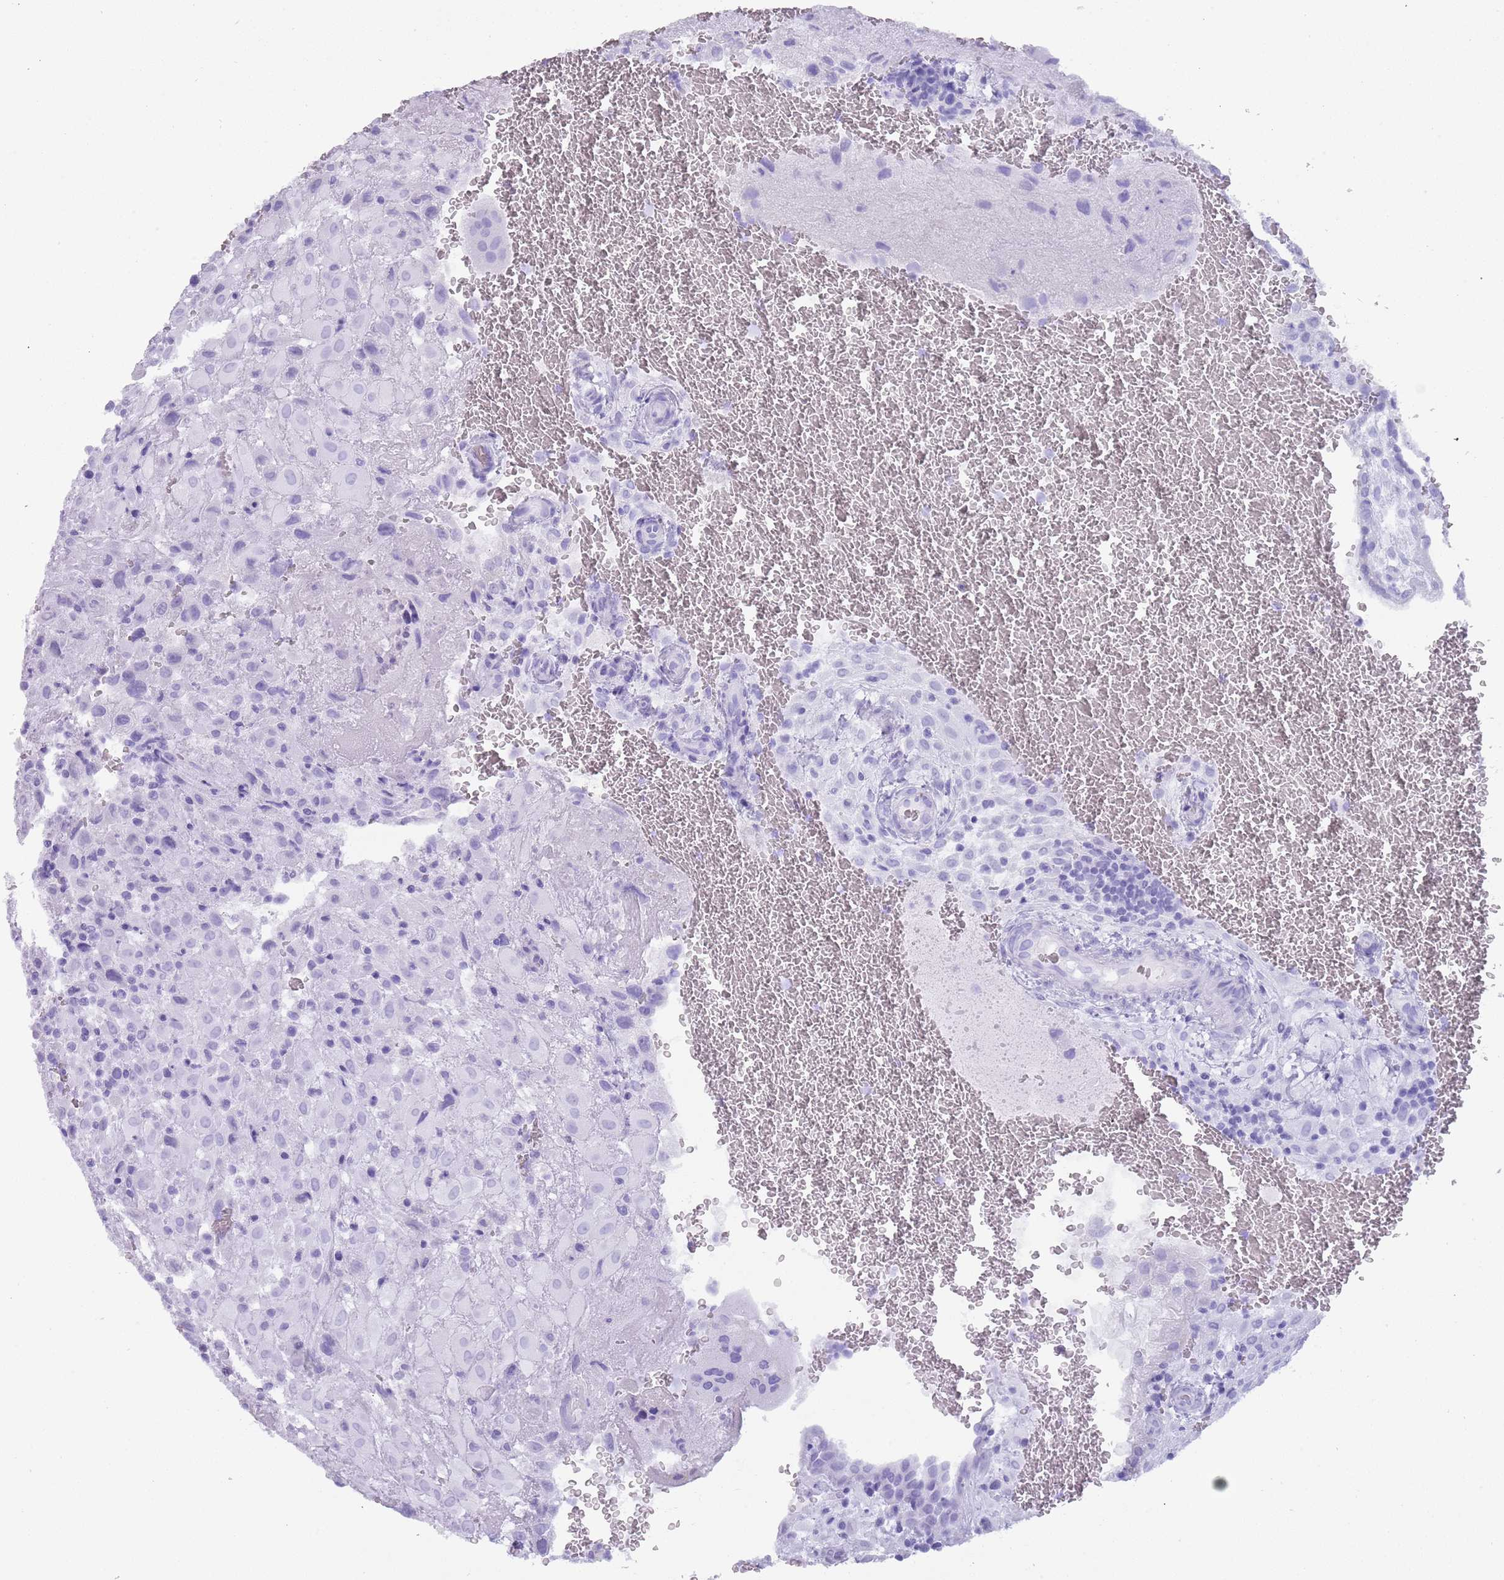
{"staining": {"intensity": "negative", "quantity": "none", "location": "none"}, "tissue": "placenta", "cell_type": "Decidual cells", "image_type": "normal", "snomed": [{"axis": "morphology", "description": "Normal tissue, NOS"}, {"axis": "topography", "description": "Placenta"}], "caption": "A histopathology image of placenta stained for a protein displays no brown staining in decidual cells.", "gene": "MYADML2", "patient": {"sex": "female", "age": 35}}